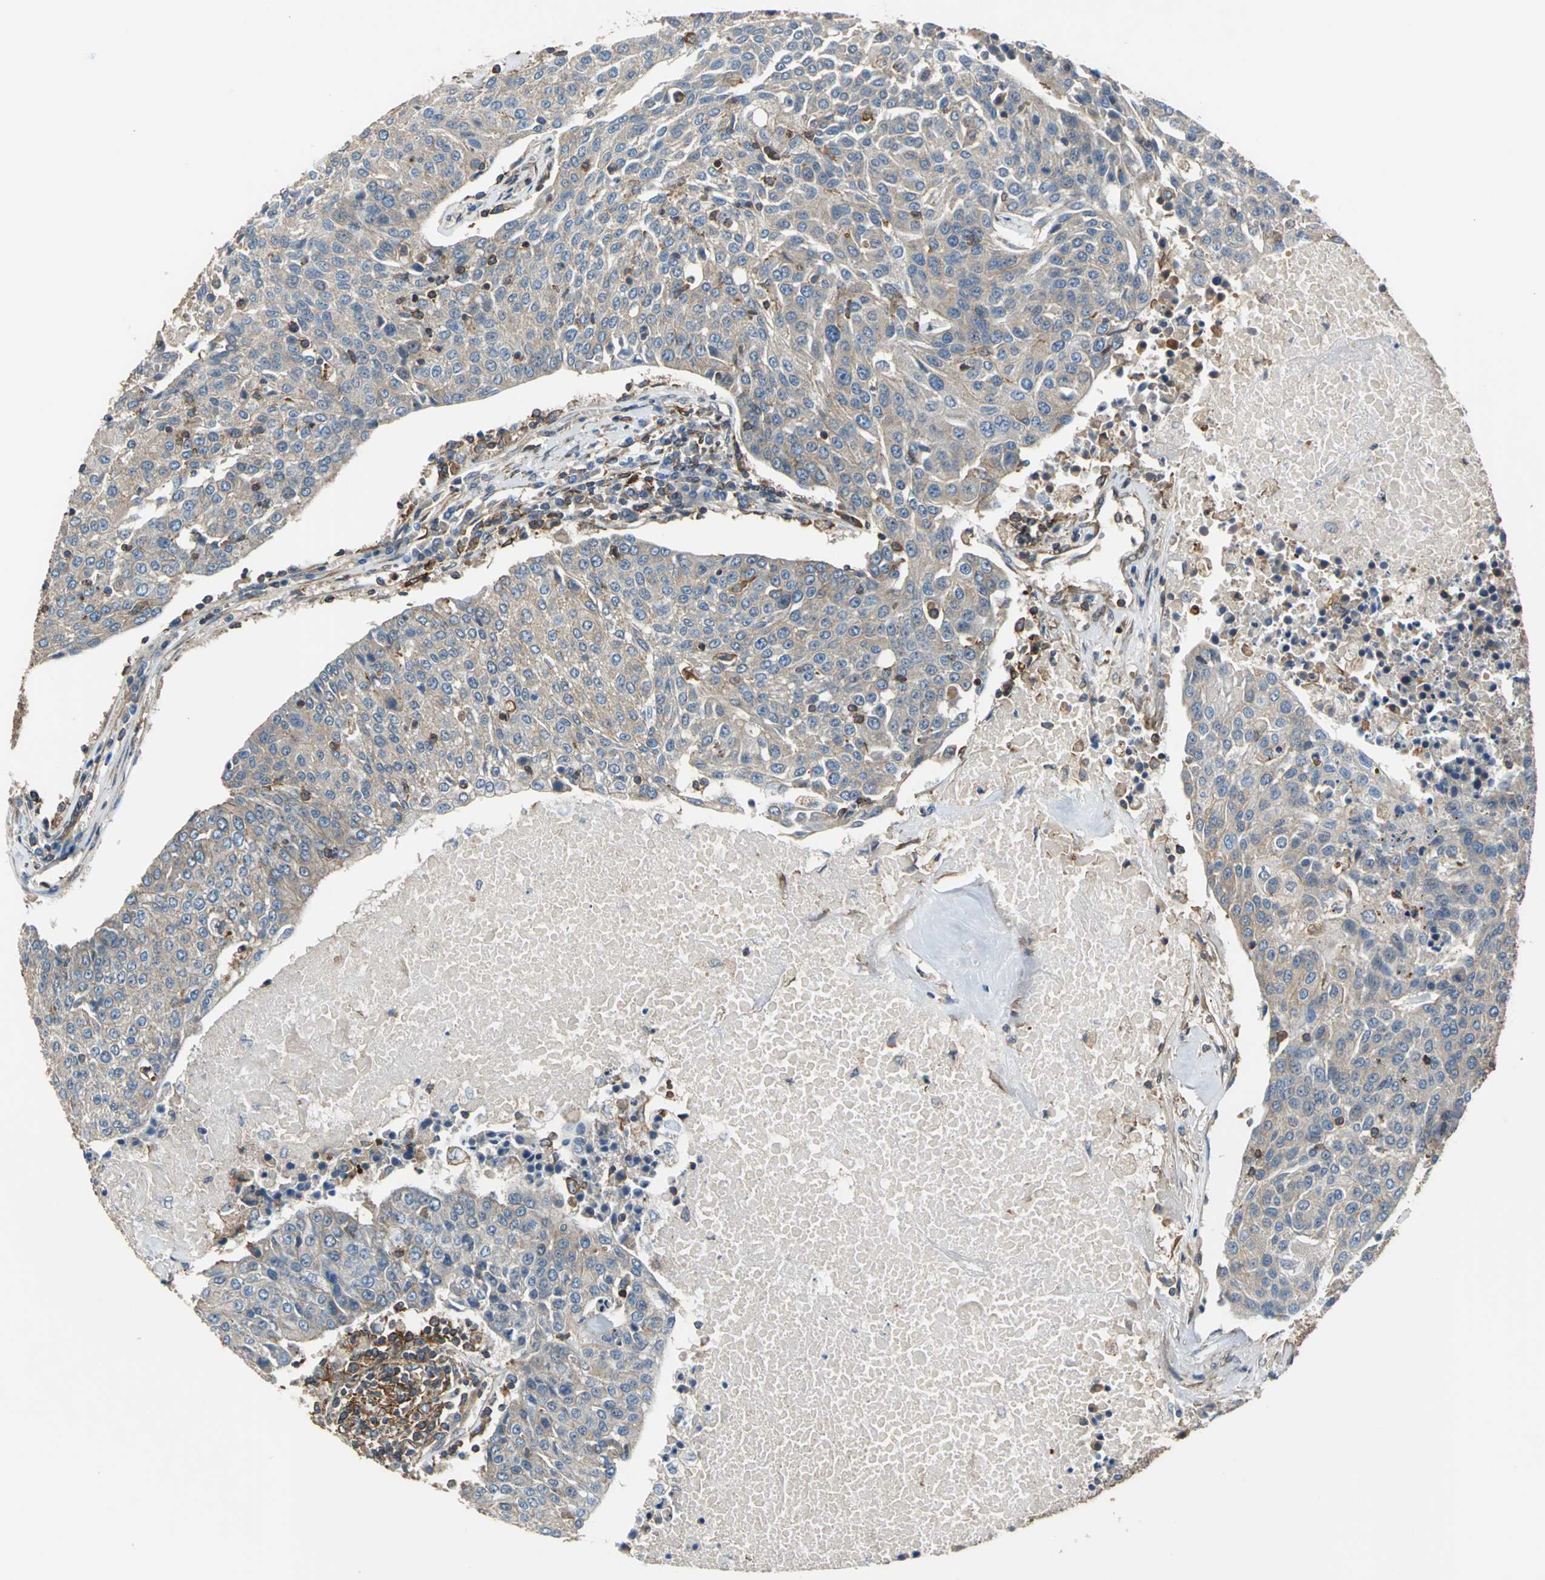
{"staining": {"intensity": "moderate", "quantity": ">75%", "location": "cytoplasmic/membranous"}, "tissue": "urothelial cancer", "cell_type": "Tumor cells", "image_type": "cancer", "snomed": [{"axis": "morphology", "description": "Urothelial carcinoma, High grade"}, {"axis": "topography", "description": "Urinary bladder"}], "caption": "Urothelial cancer was stained to show a protein in brown. There is medium levels of moderate cytoplasmic/membranous positivity in approximately >75% of tumor cells.", "gene": "PARVA", "patient": {"sex": "female", "age": 85}}